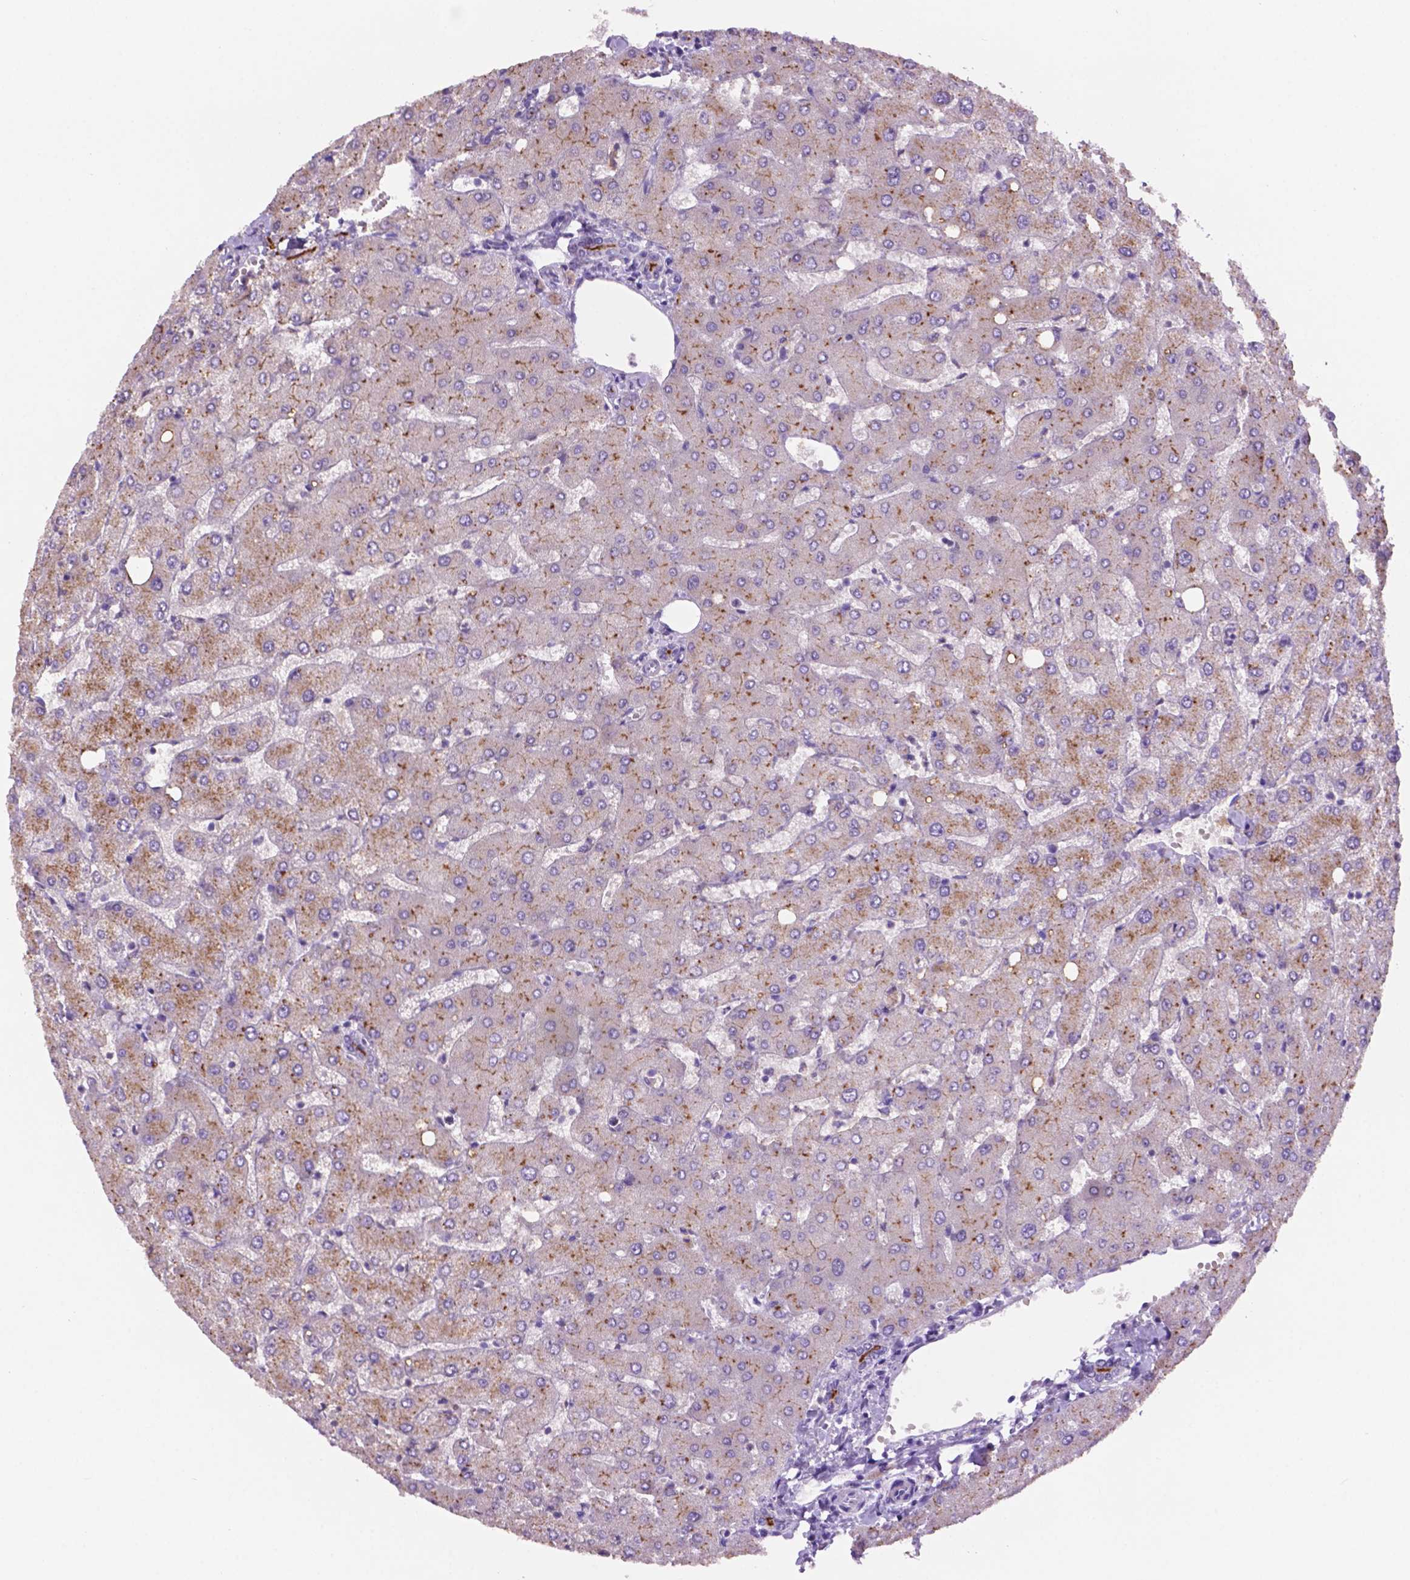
{"staining": {"intensity": "moderate", "quantity": "<25%", "location": "cytoplasmic/membranous"}, "tissue": "liver", "cell_type": "Cholangiocytes", "image_type": "normal", "snomed": [{"axis": "morphology", "description": "Normal tissue, NOS"}, {"axis": "topography", "description": "Liver"}], "caption": "Liver stained for a protein (brown) reveals moderate cytoplasmic/membranous positive expression in about <25% of cholangiocytes.", "gene": "PRPS2", "patient": {"sex": "female", "age": 54}}